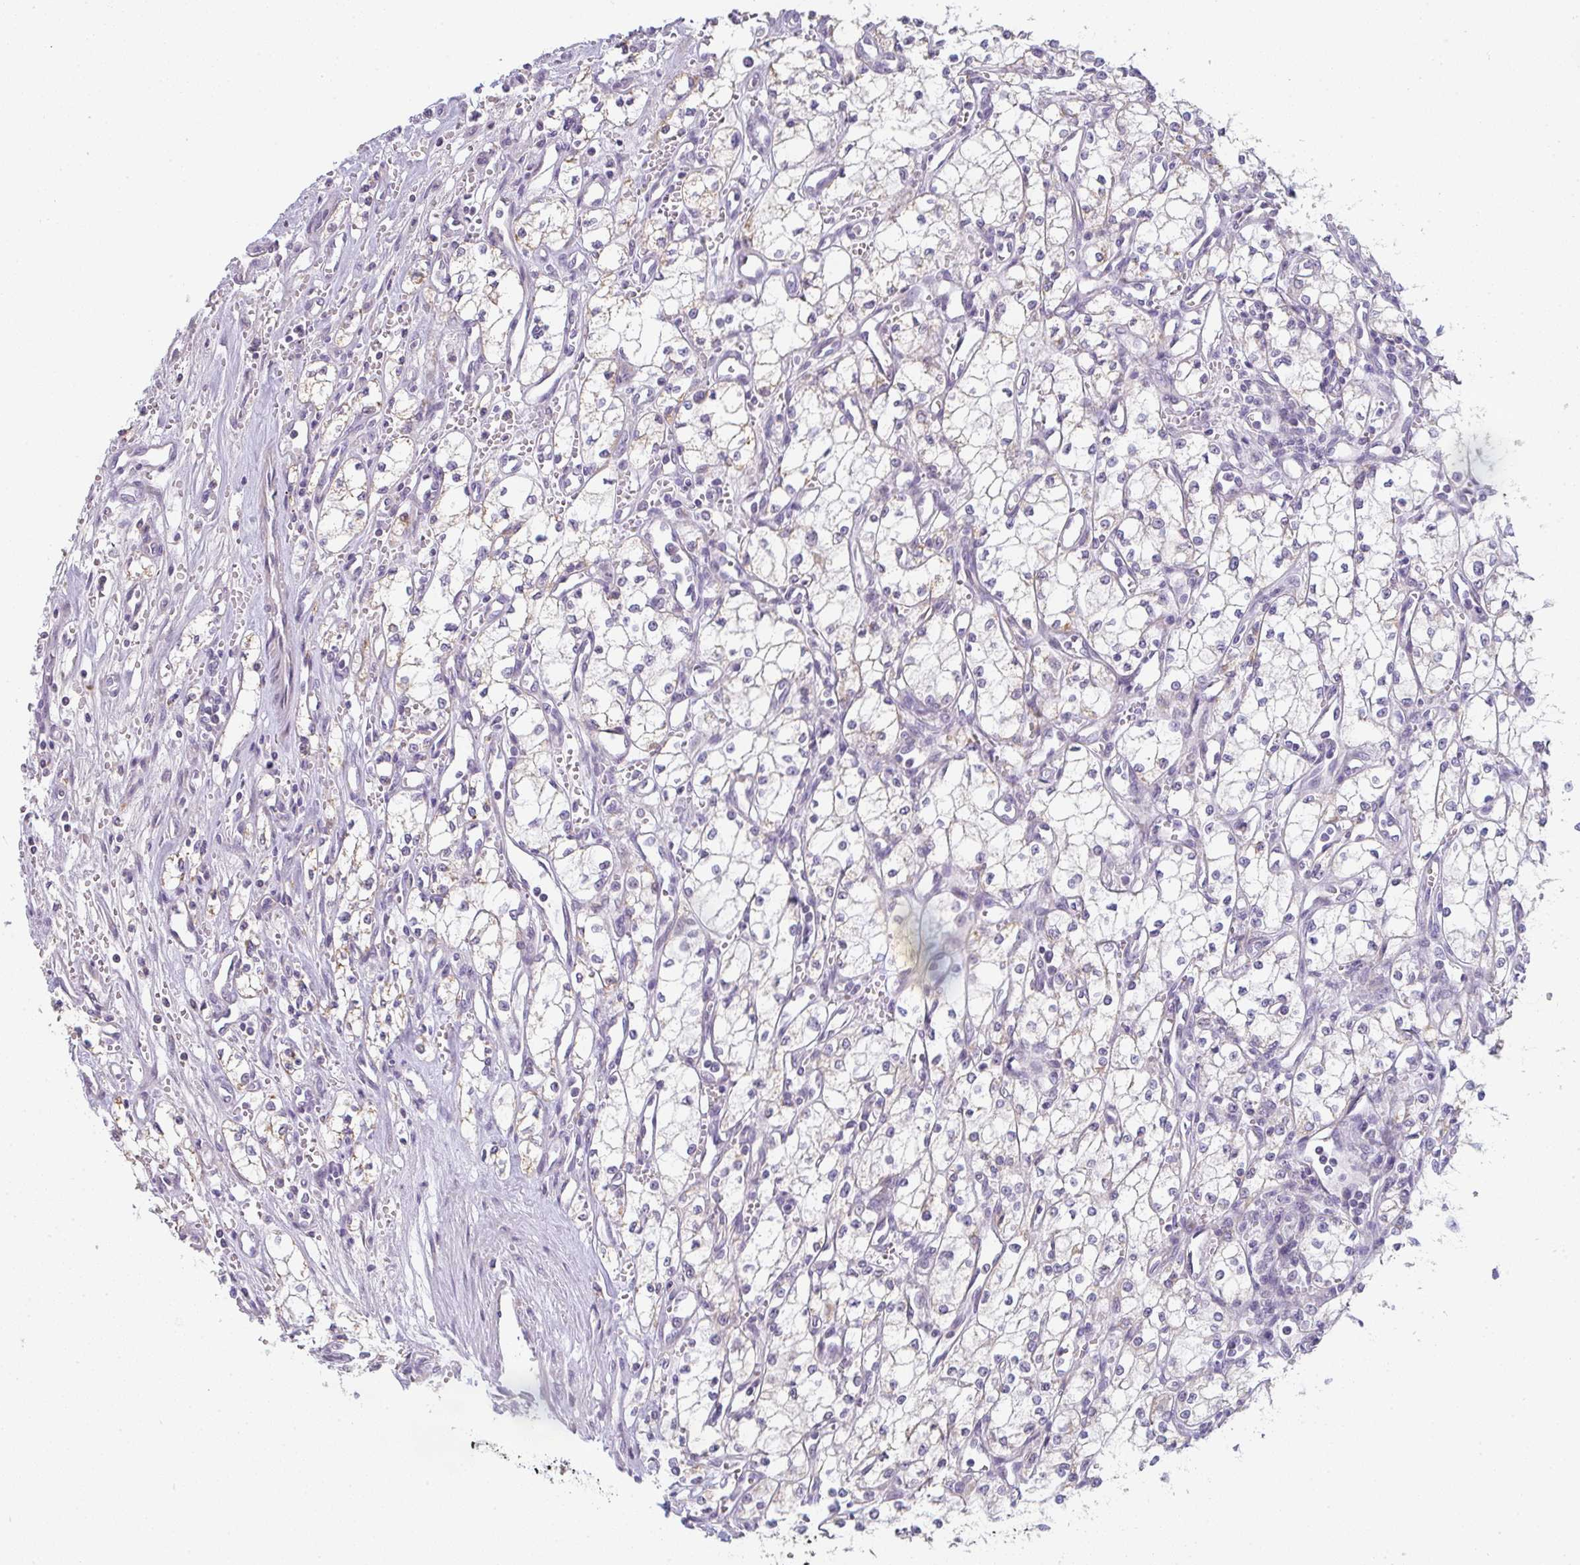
{"staining": {"intensity": "negative", "quantity": "none", "location": "none"}, "tissue": "renal cancer", "cell_type": "Tumor cells", "image_type": "cancer", "snomed": [{"axis": "morphology", "description": "Adenocarcinoma, NOS"}, {"axis": "topography", "description": "Kidney"}], "caption": "Renal cancer was stained to show a protein in brown. There is no significant positivity in tumor cells. (DAB (3,3'-diaminobenzidine) immunohistochemistry (IHC), high magnification).", "gene": "CACNA1S", "patient": {"sex": "male", "age": 59}}